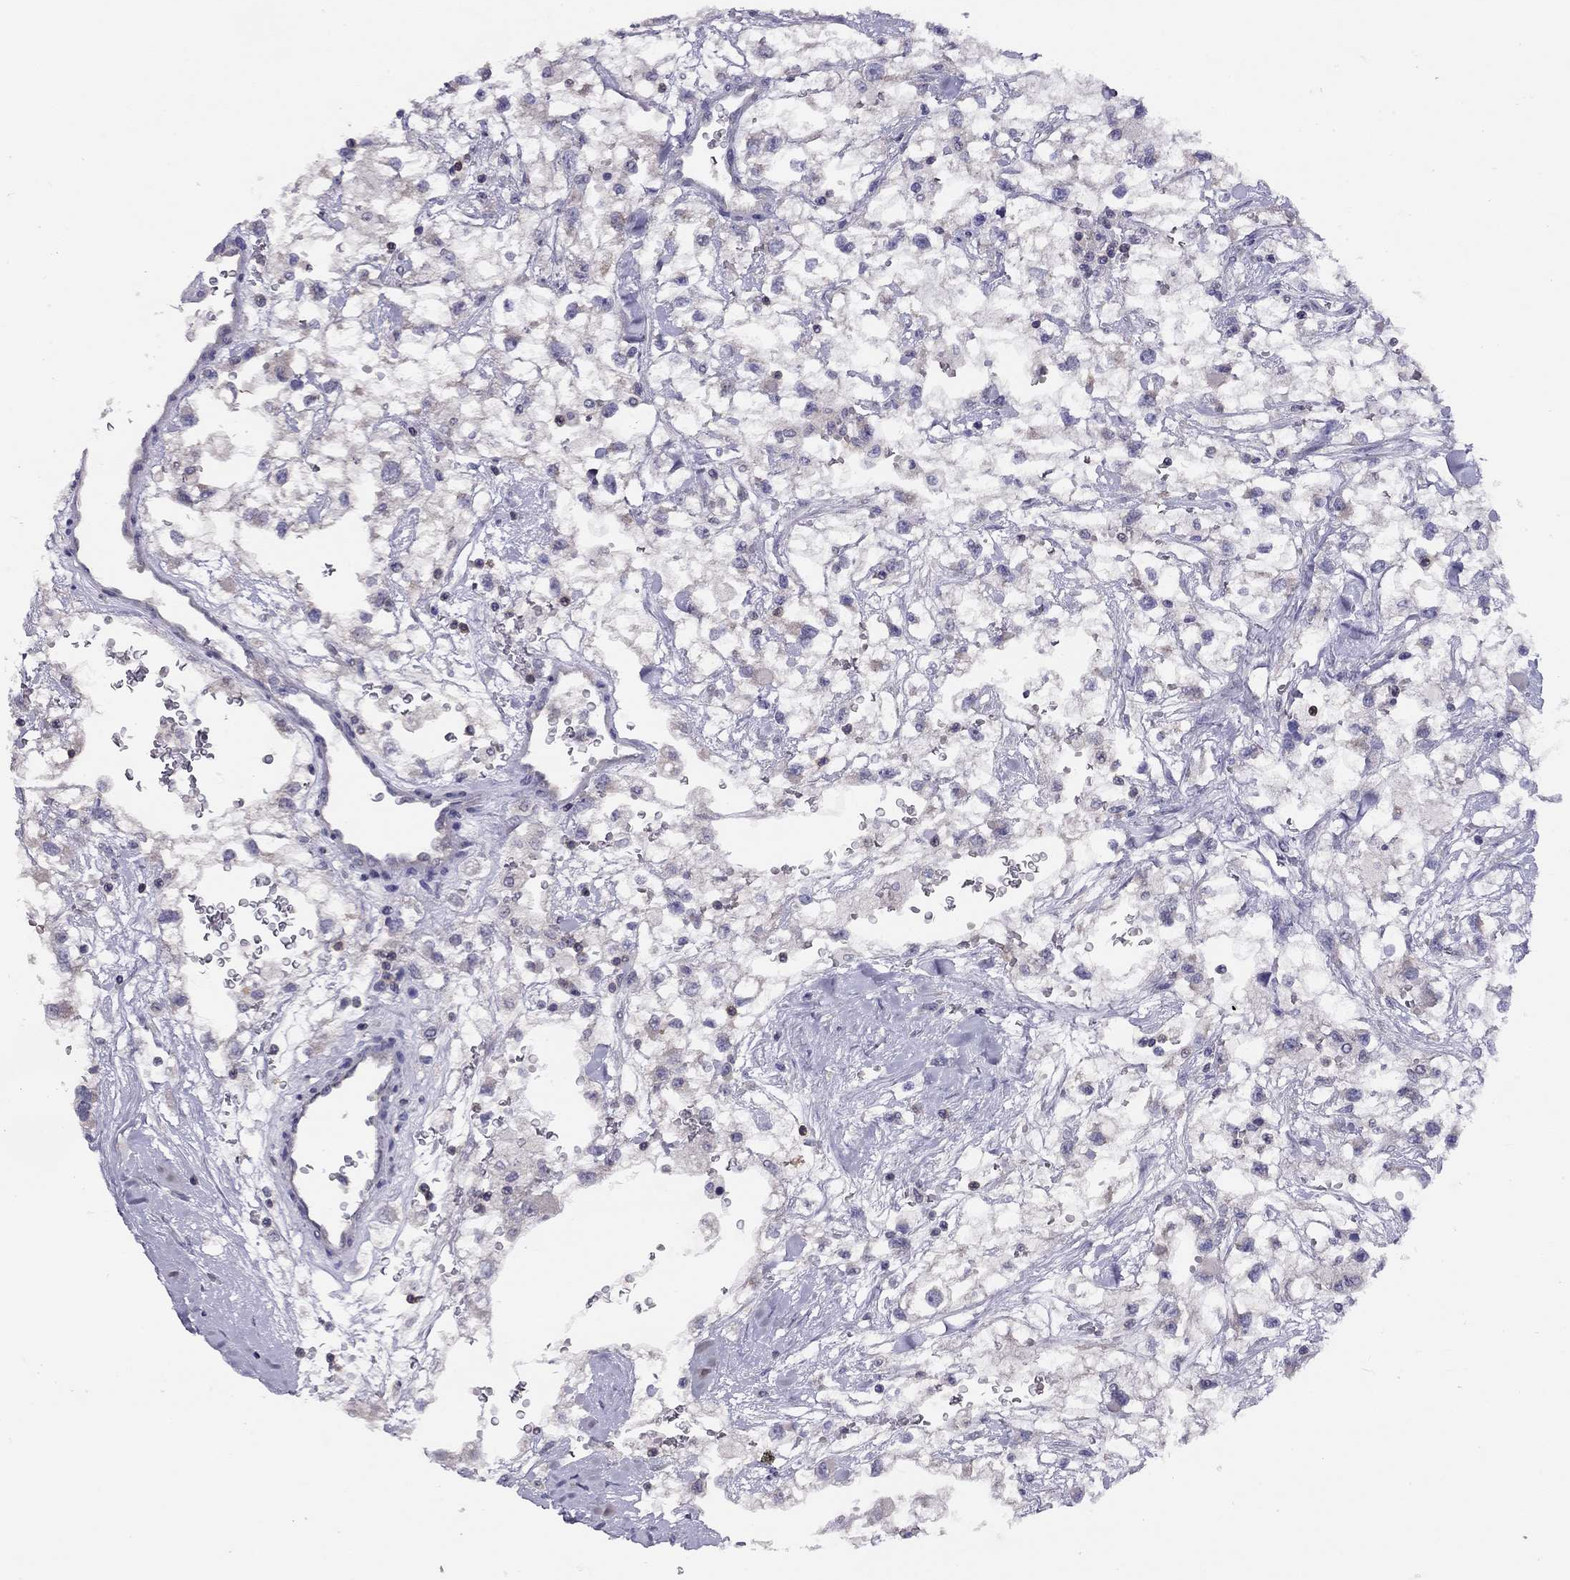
{"staining": {"intensity": "negative", "quantity": "none", "location": "none"}, "tissue": "renal cancer", "cell_type": "Tumor cells", "image_type": "cancer", "snomed": [{"axis": "morphology", "description": "Adenocarcinoma, NOS"}, {"axis": "topography", "description": "Kidney"}], "caption": "High magnification brightfield microscopy of renal cancer stained with DAB (brown) and counterstained with hematoxylin (blue): tumor cells show no significant positivity.", "gene": "CITED1", "patient": {"sex": "male", "age": 59}}